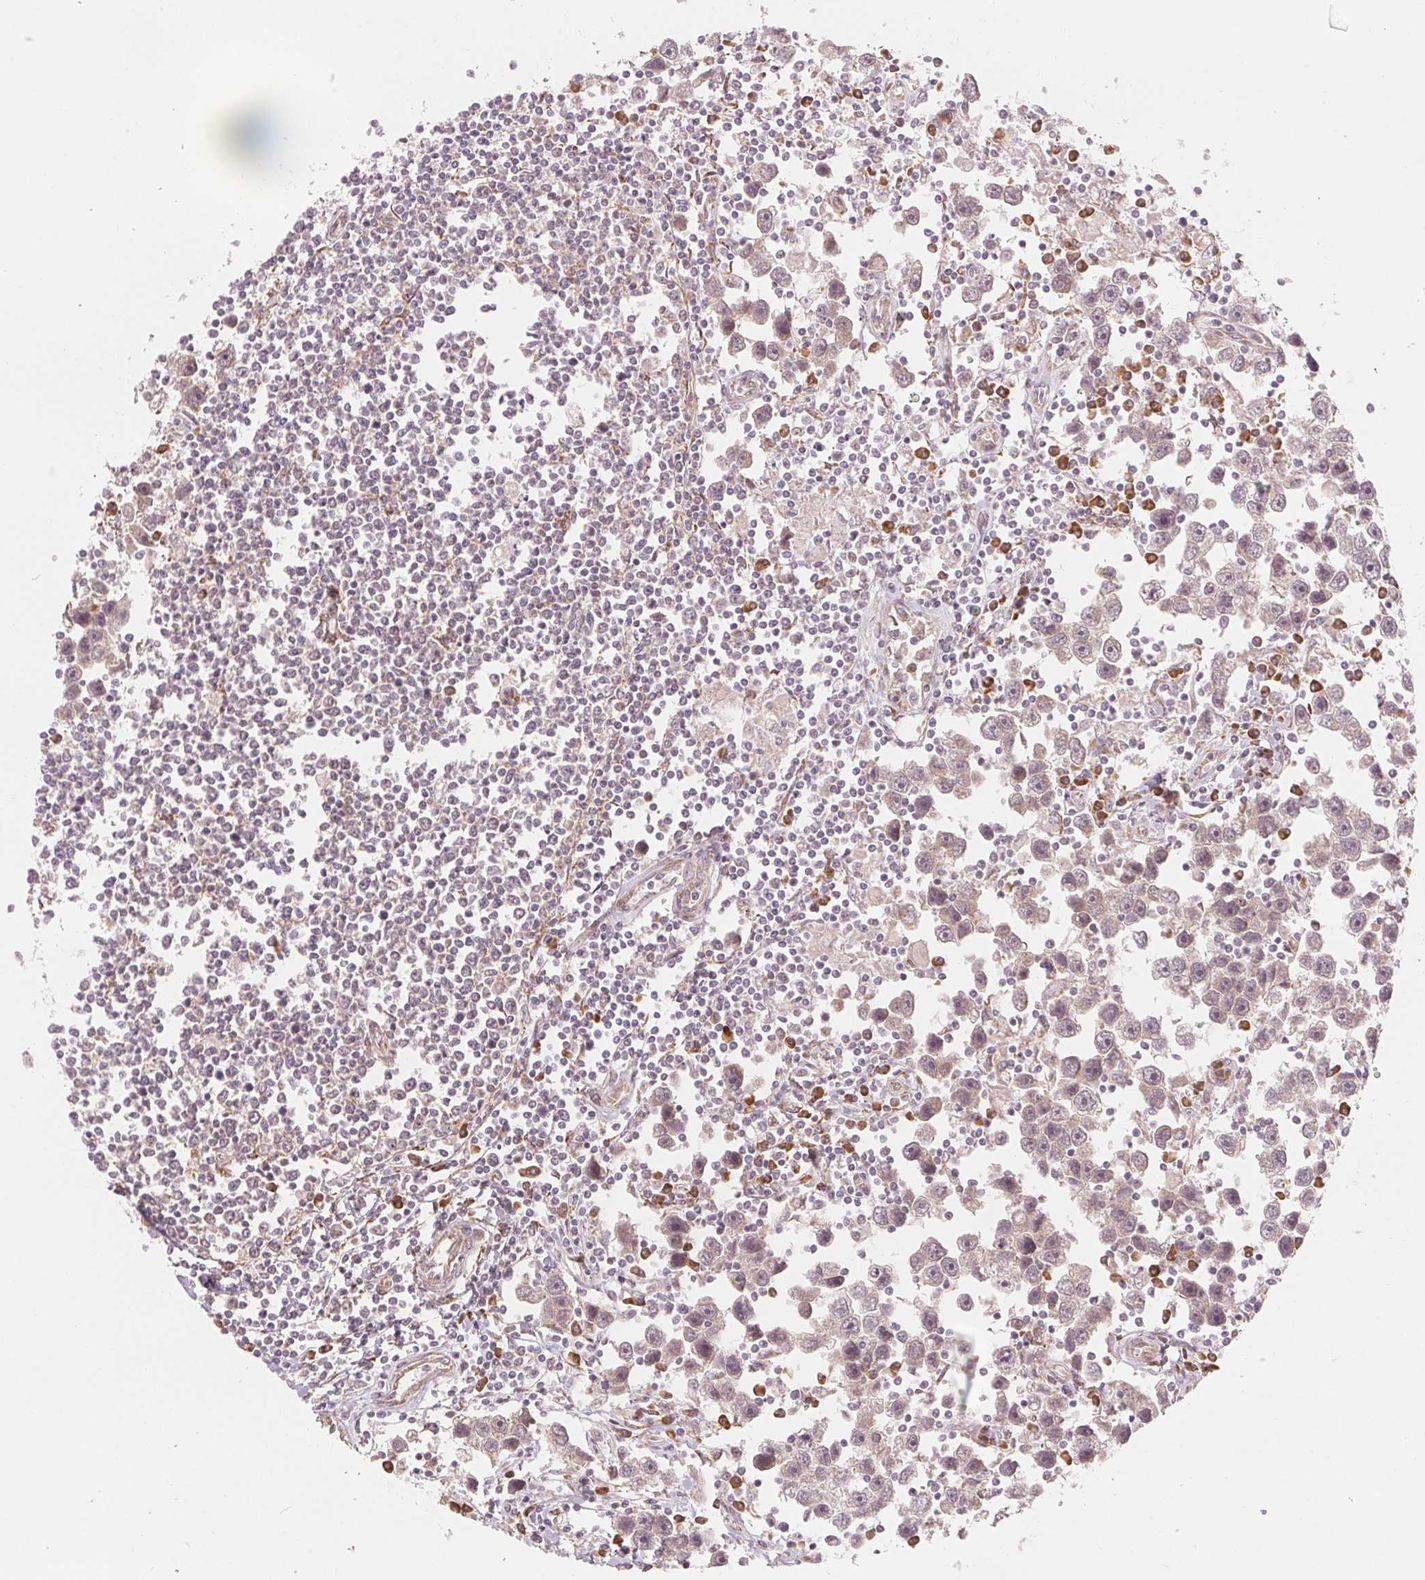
{"staining": {"intensity": "negative", "quantity": "none", "location": "none"}, "tissue": "testis cancer", "cell_type": "Tumor cells", "image_type": "cancer", "snomed": [{"axis": "morphology", "description": "Seminoma, NOS"}, {"axis": "topography", "description": "Testis"}], "caption": "A photomicrograph of testis seminoma stained for a protein displays no brown staining in tumor cells.", "gene": "SLC20A1", "patient": {"sex": "male", "age": 30}}